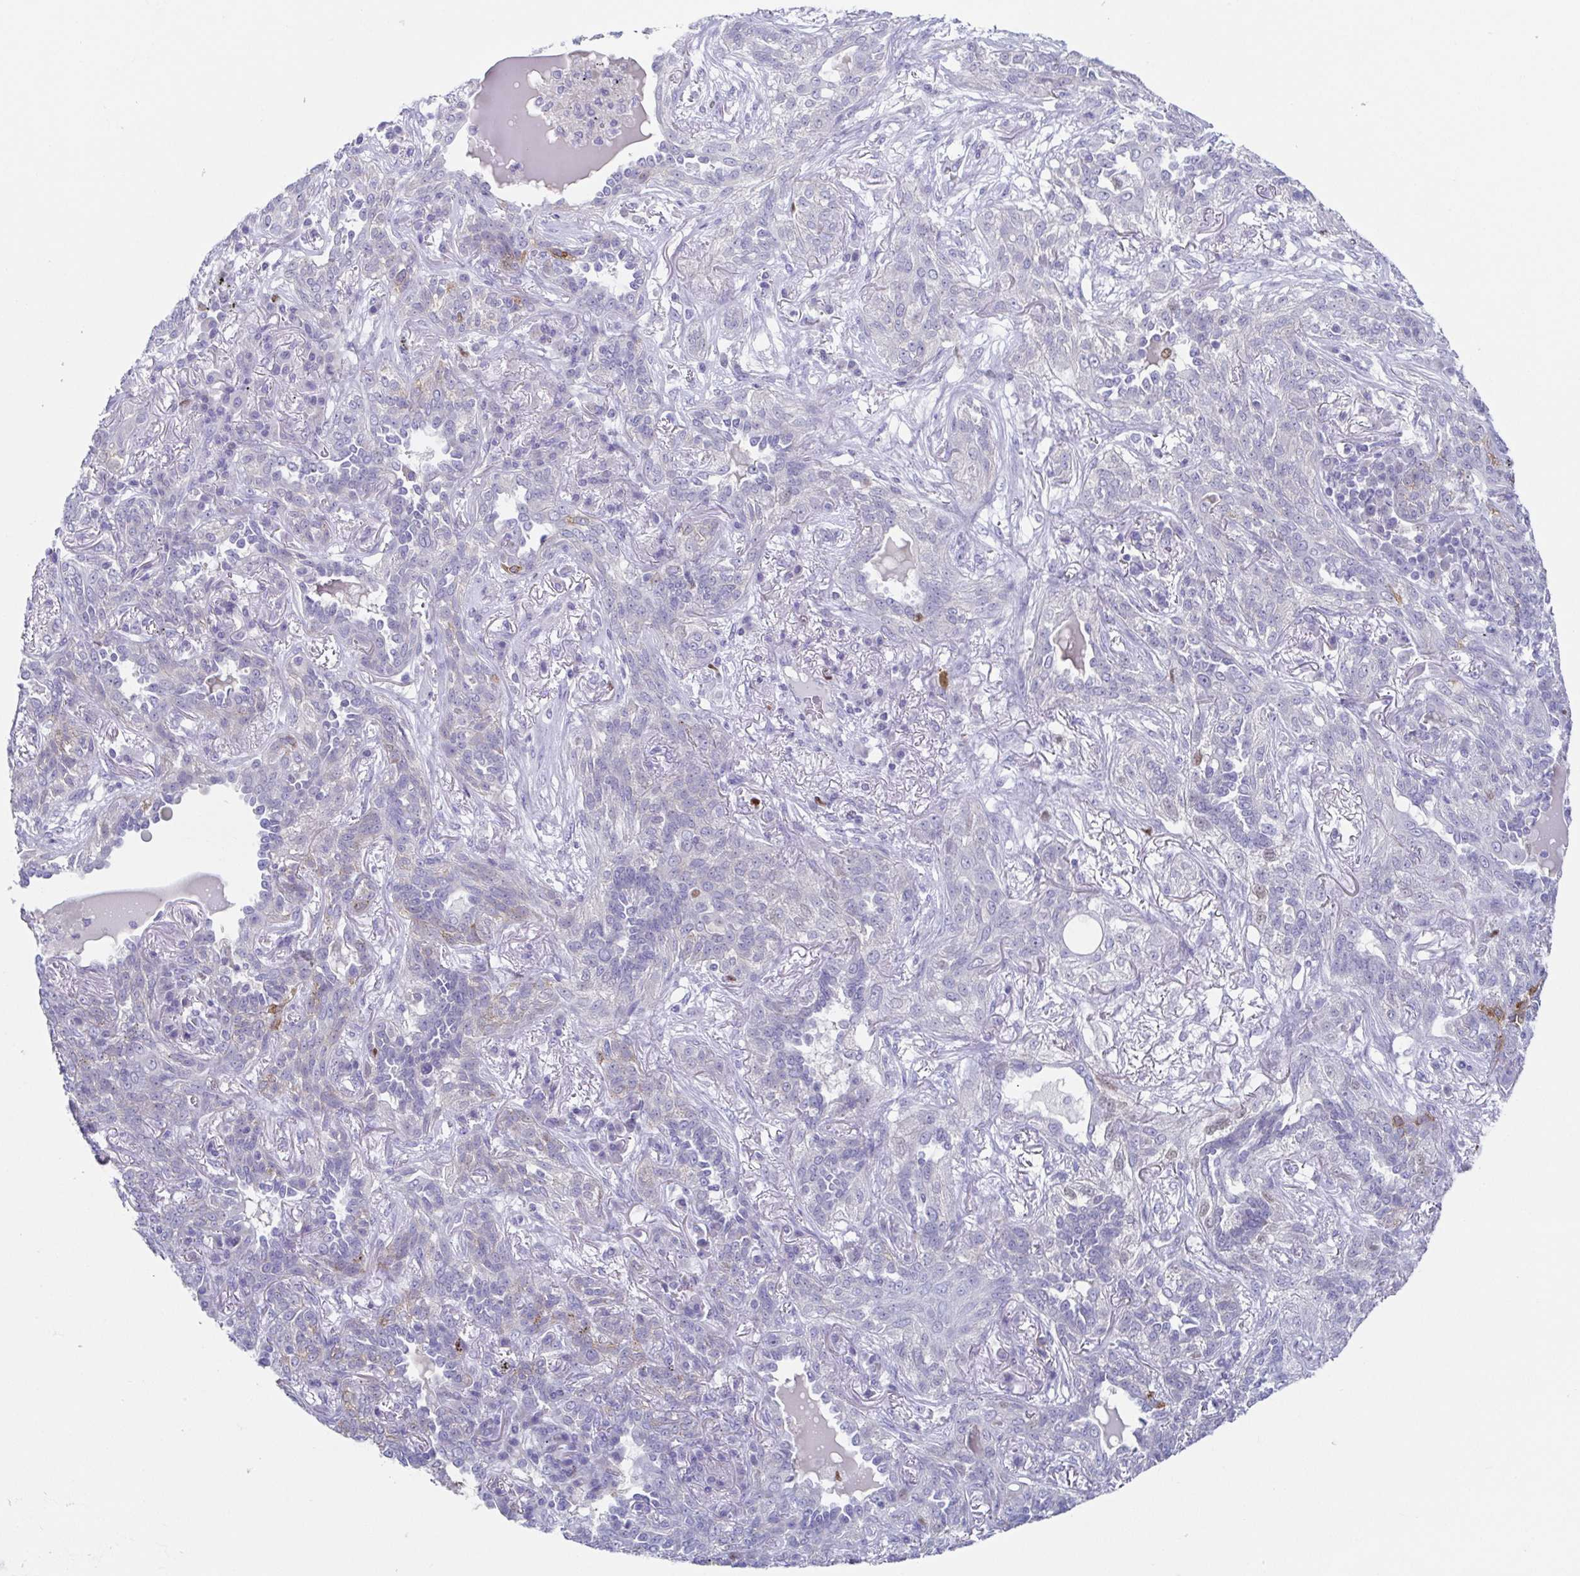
{"staining": {"intensity": "moderate", "quantity": "<25%", "location": "cytoplasmic/membranous"}, "tissue": "lung cancer", "cell_type": "Tumor cells", "image_type": "cancer", "snomed": [{"axis": "morphology", "description": "Squamous cell carcinoma, NOS"}, {"axis": "topography", "description": "Lung"}], "caption": "Protein analysis of lung cancer (squamous cell carcinoma) tissue shows moderate cytoplasmic/membranous expression in about <25% of tumor cells.", "gene": "HTR2A", "patient": {"sex": "female", "age": 70}}